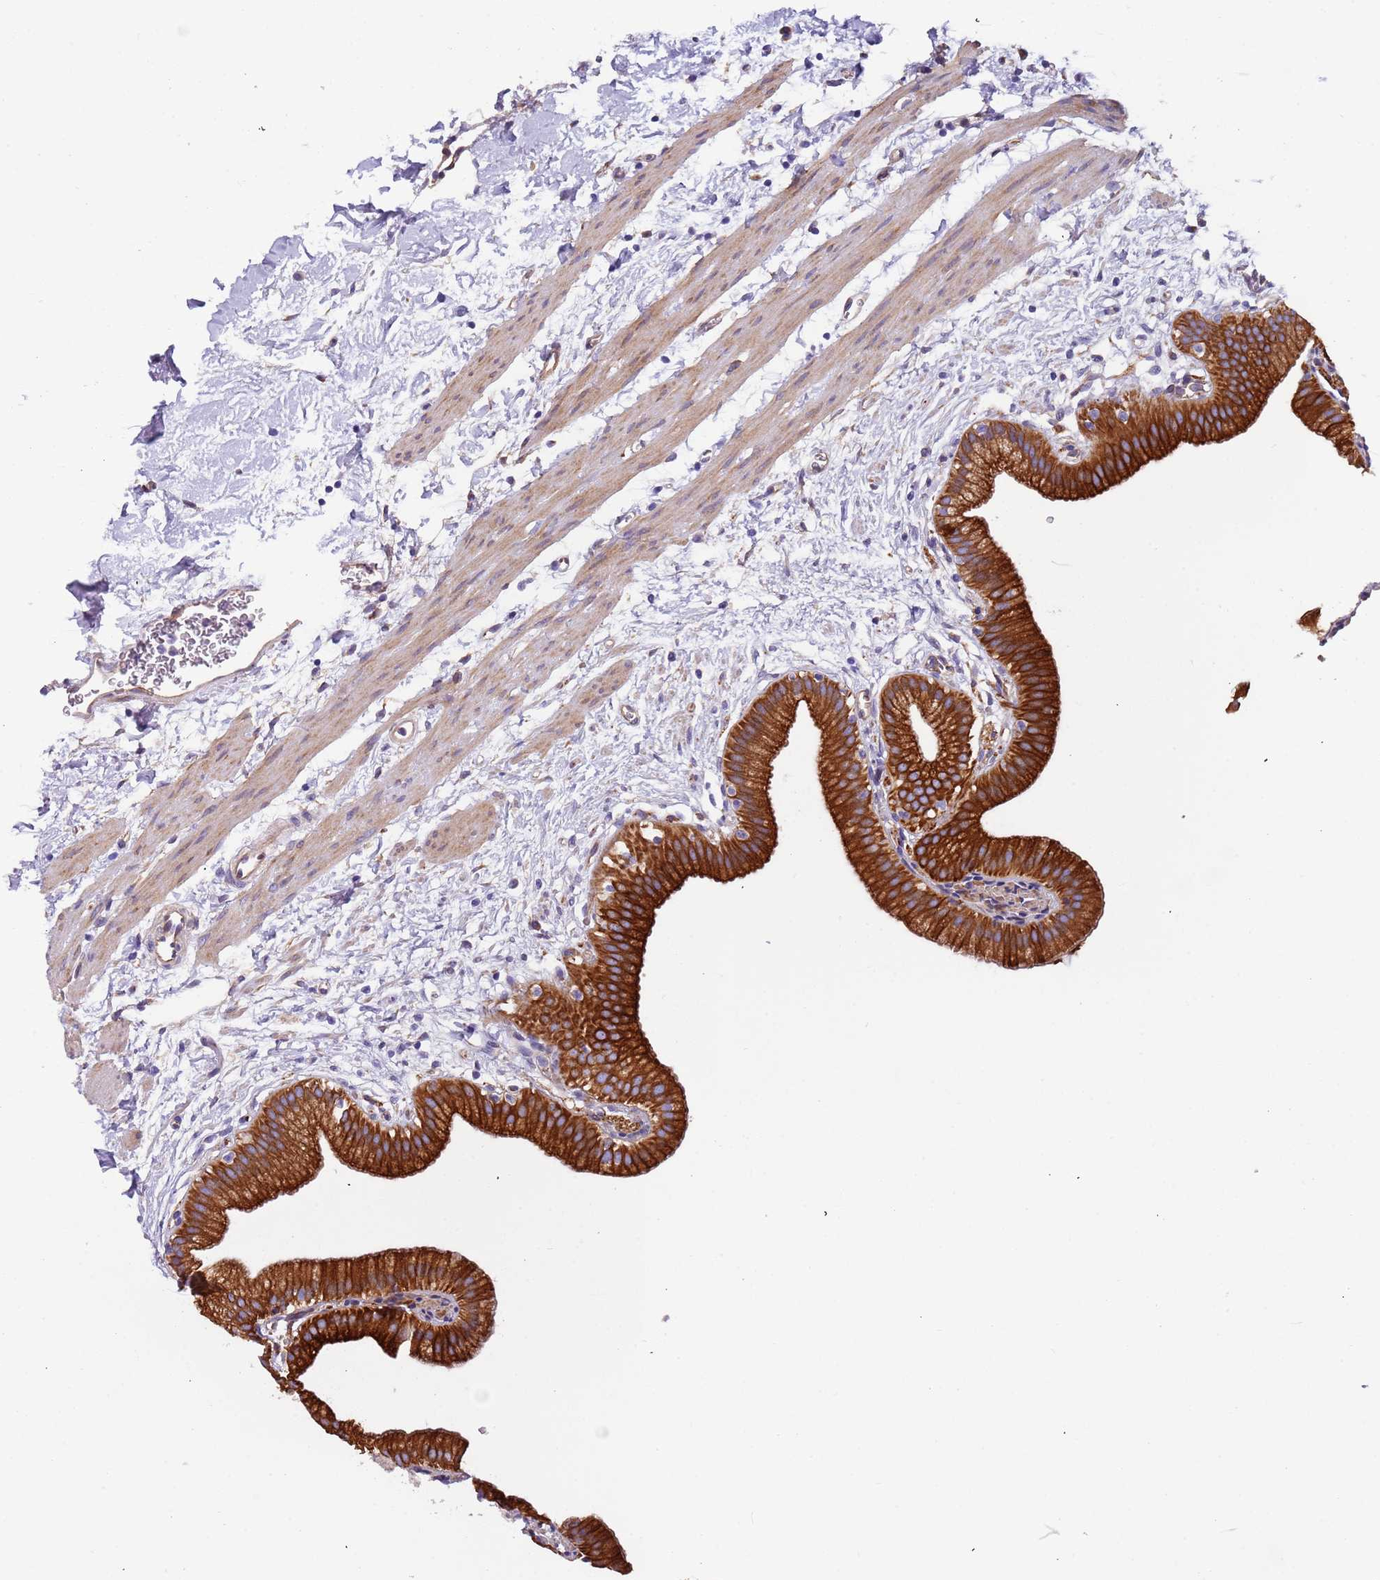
{"staining": {"intensity": "strong", "quantity": ">75%", "location": "cytoplasmic/membranous"}, "tissue": "gallbladder", "cell_type": "Glandular cells", "image_type": "normal", "snomed": [{"axis": "morphology", "description": "Normal tissue, NOS"}, {"axis": "topography", "description": "Gallbladder"}], "caption": "Immunohistochemistry (IHC) (DAB) staining of unremarkable human gallbladder demonstrates strong cytoplasmic/membranous protein expression in approximately >75% of glandular cells.", "gene": "LAMB4", "patient": {"sex": "male", "age": 55}}